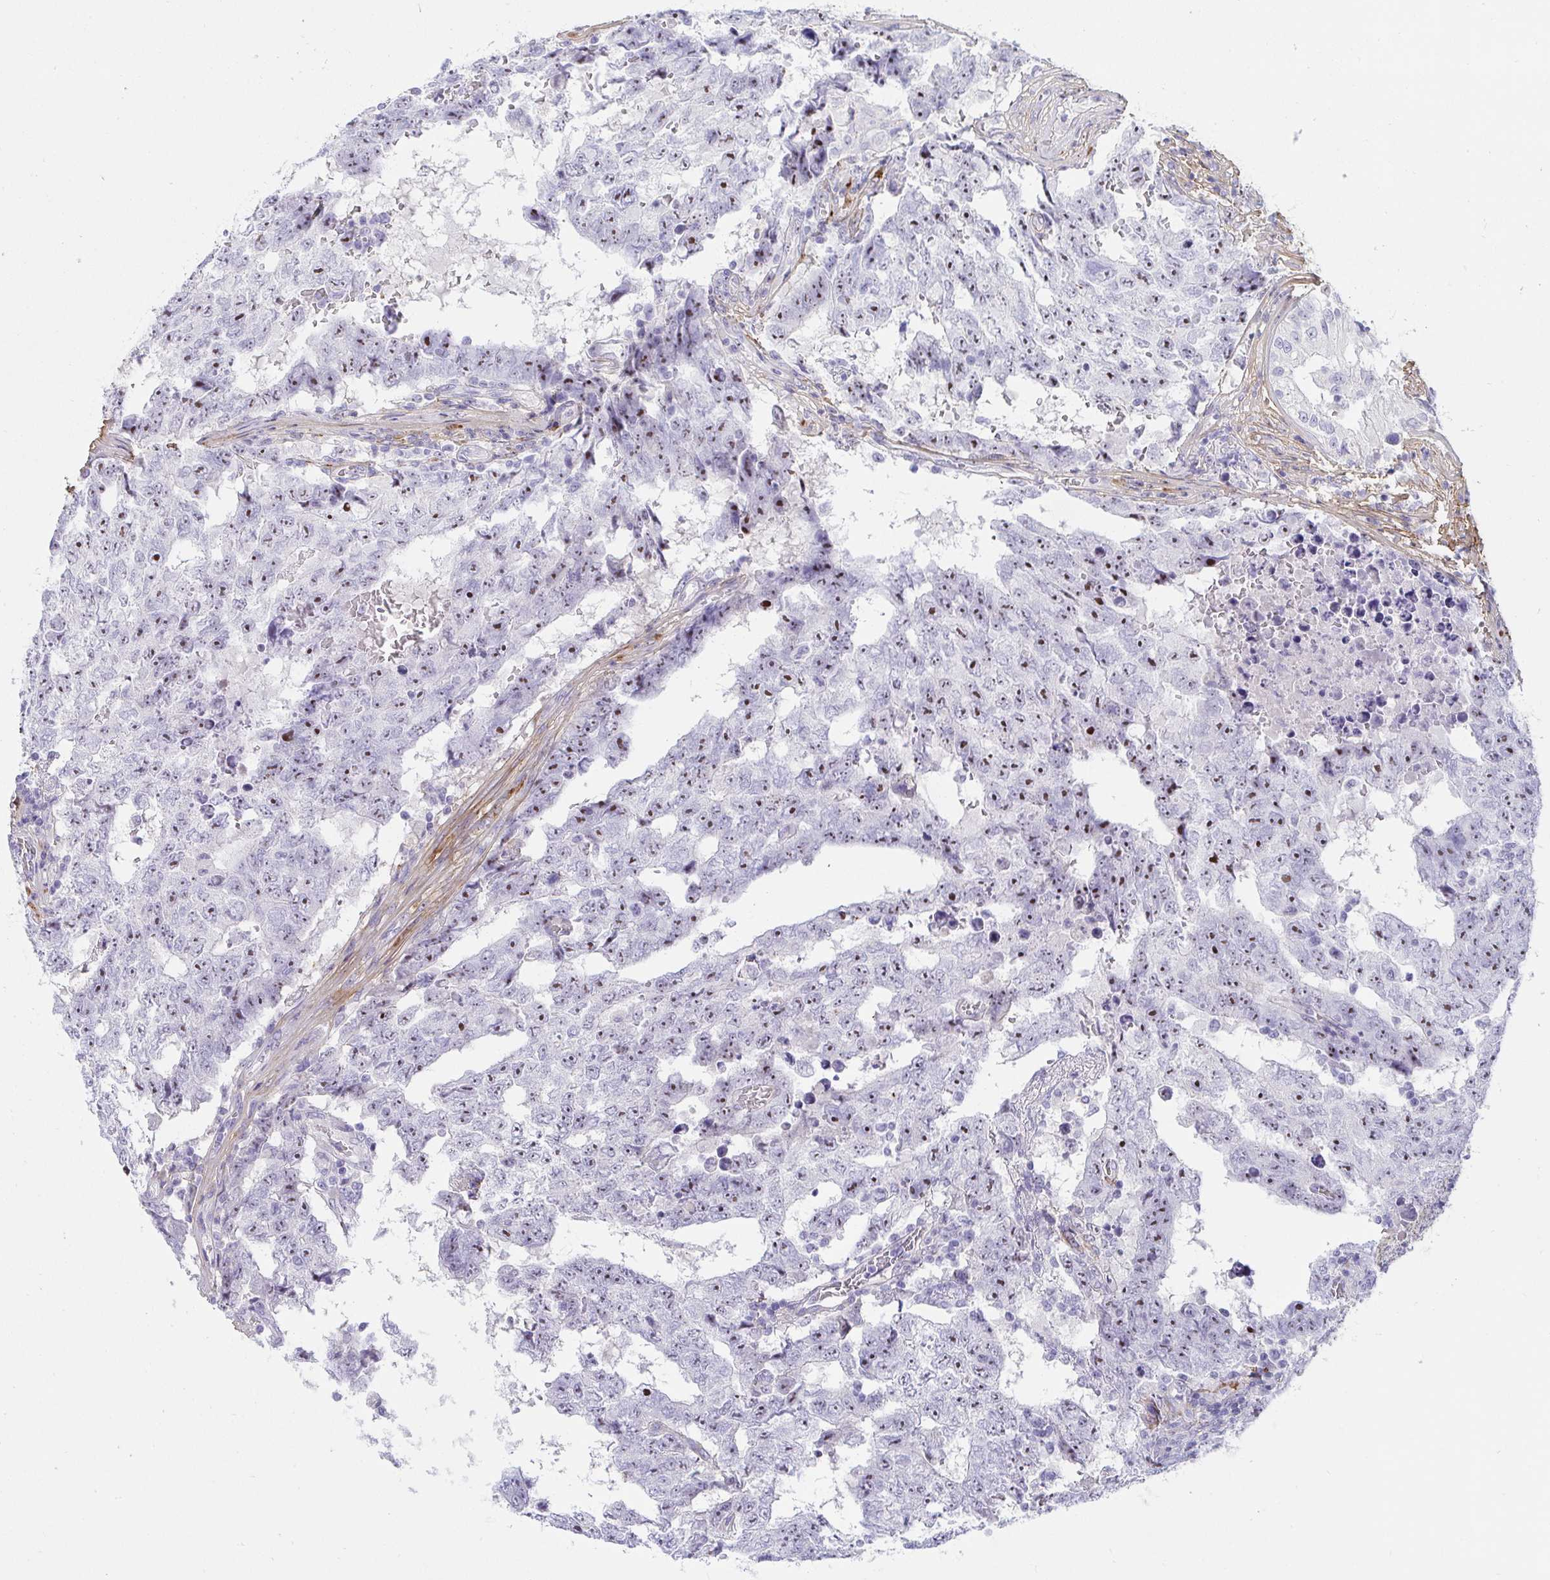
{"staining": {"intensity": "moderate", "quantity": ">75%", "location": "nuclear"}, "tissue": "testis cancer", "cell_type": "Tumor cells", "image_type": "cancer", "snomed": [{"axis": "morphology", "description": "Carcinoma, Embryonal, NOS"}, {"axis": "topography", "description": "Testis"}], "caption": "The micrograph demonstrates a brown stain indicating the presence of a protein in the nuclear of tumor cells in embryonal carcinoma (testis). The staining was performed using DAB (3,3'-diaminobenzidine), with brown indicating positive protein expression. Nuclei are stained blue with hematoxylin.", "gene": "LHFPL6", "patient": {"sex": "male", "age": 25}}